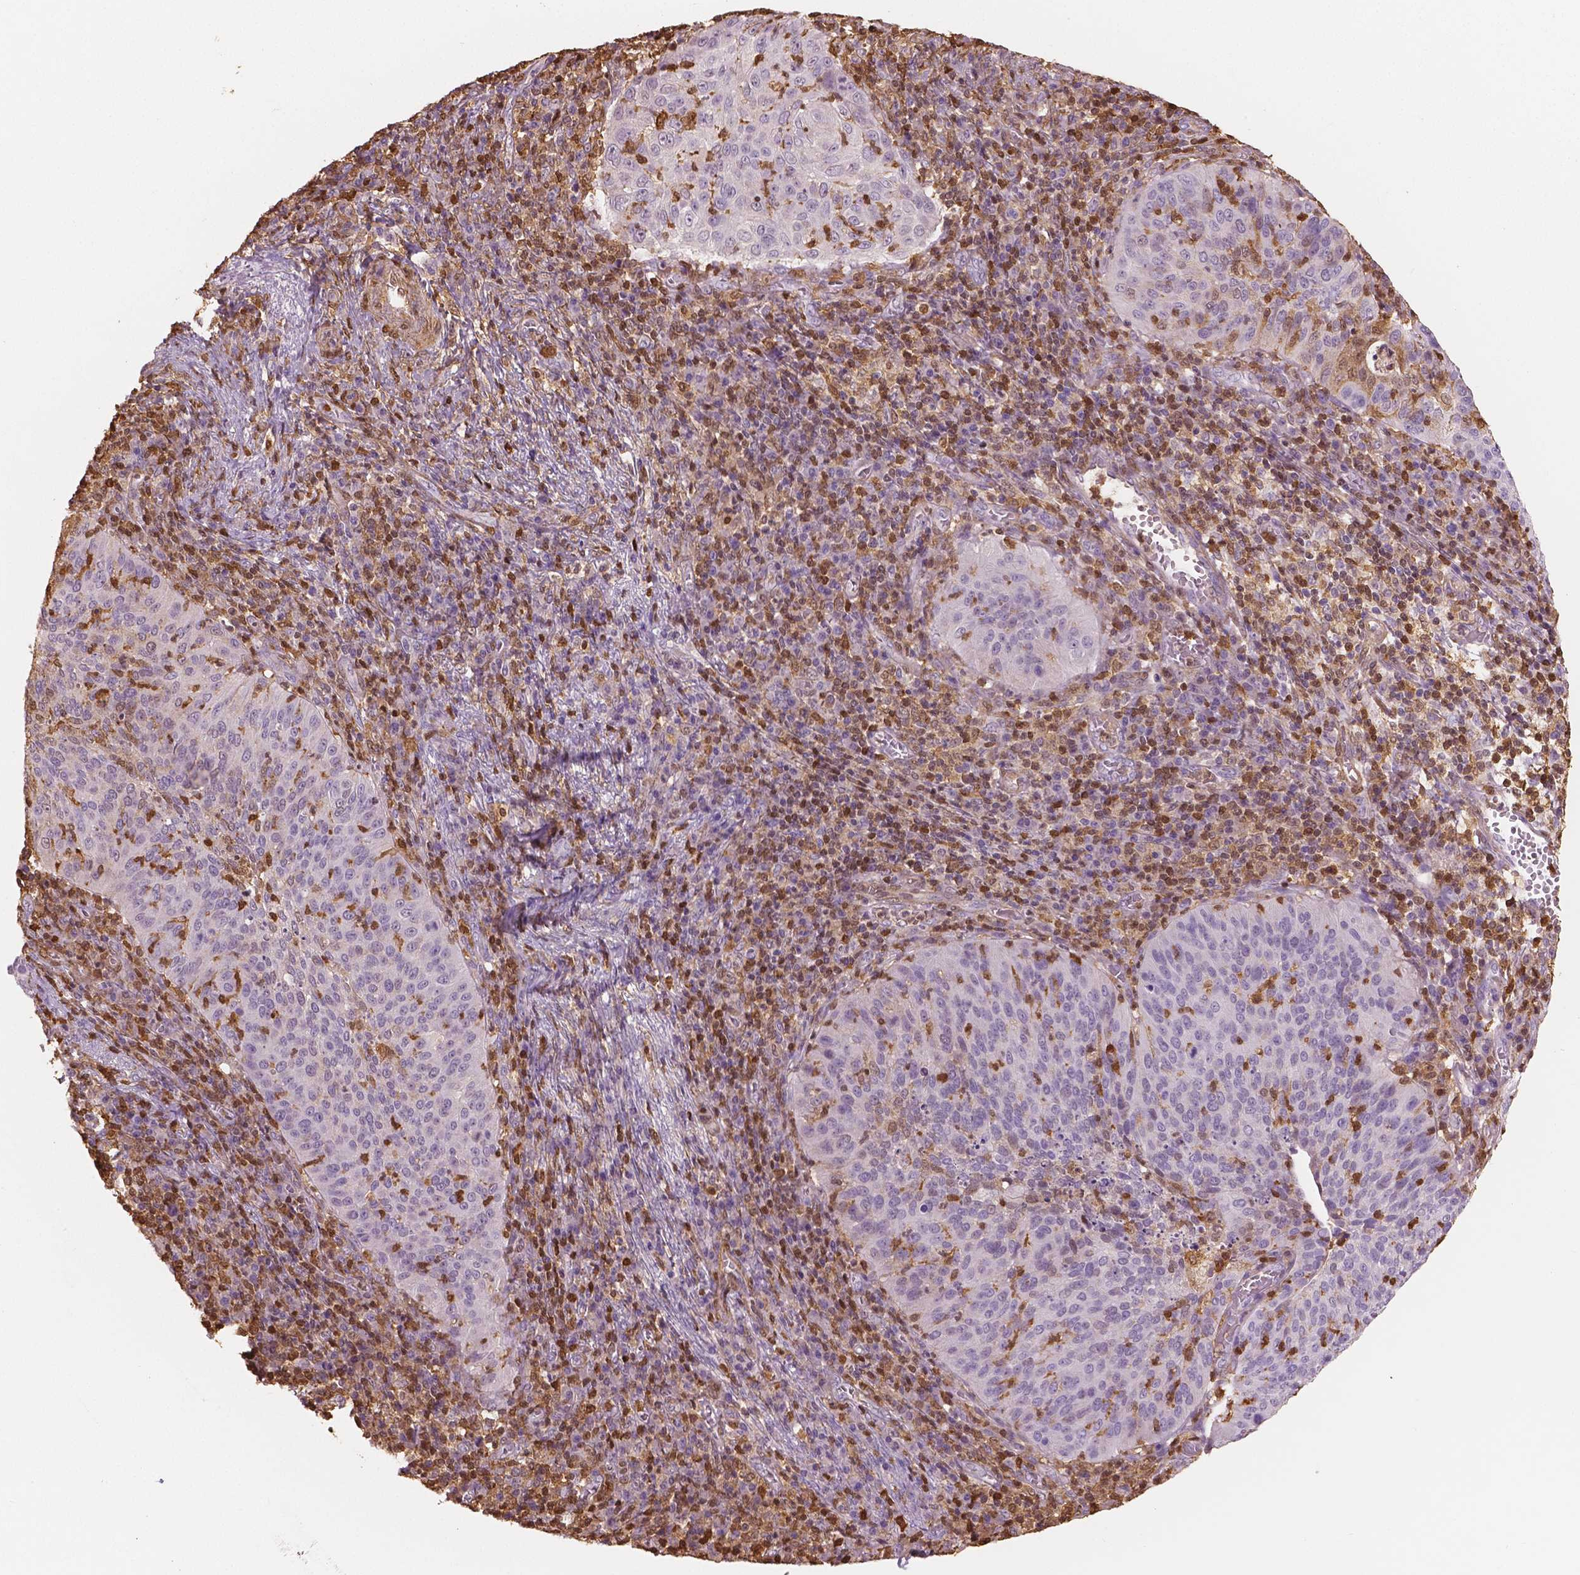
{"staining": {"intensity": "negative", "quantity": "none", "location": "none"}, "tissue": "cervical cancer", "cell_type": "Tumor cells", "image_type": "cancer", "snomed": [{"axis": "morphology", "description": "Squamous cell carcinoma, NOS"}, {"axis": "topography", "description": "Cervix"}], "caption": "Tumor cells show no significant protein expression in squamous cell carcinoma (cervical). Nuclei are stained in blue.", "gene": "S100A4", "patient": {"sex": "female", "age": 39}}